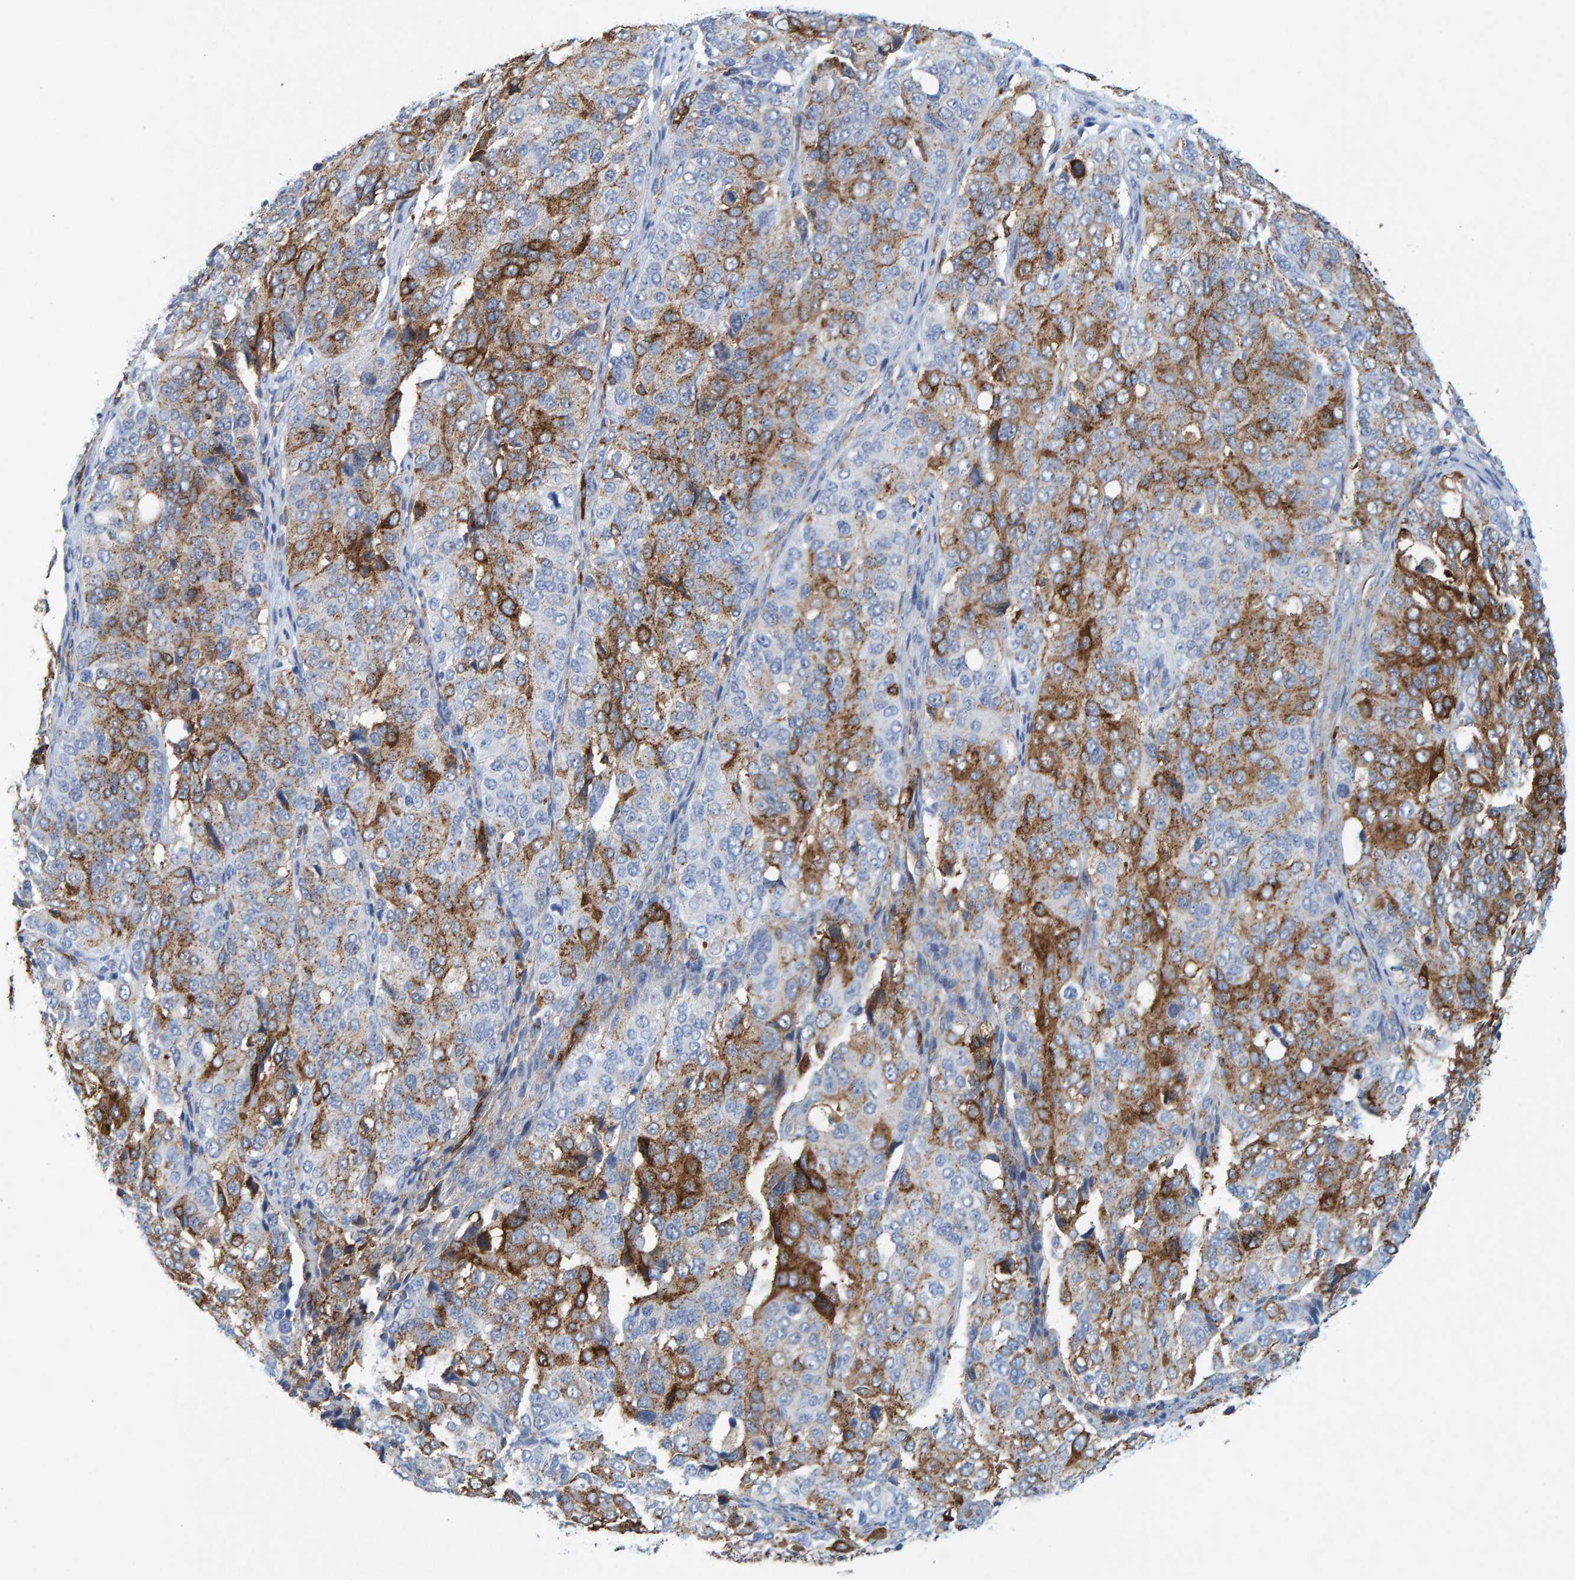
{"staining": {"intensity": "strong", "quantity": "<25%", "location": "cytoplasmic/membranous"}, "tissue": "ovarian cancer", "cell_type": "Tumor cells", "image_type": "cancer", "snomed": [{"axis": "morphology", "description": "Carcinoma, endometroid"}, {"axis": "topography", "description": "Ovary"}], "caption": "An IHC photomicrograph of neoplastic tissue is shown. Protein staining in brown labels strong cytoplasmic/membranous positivity in ovarian cancer within tumor cells.", "gene": "MVP", "patient": {"sex": "female", "age": 51}}